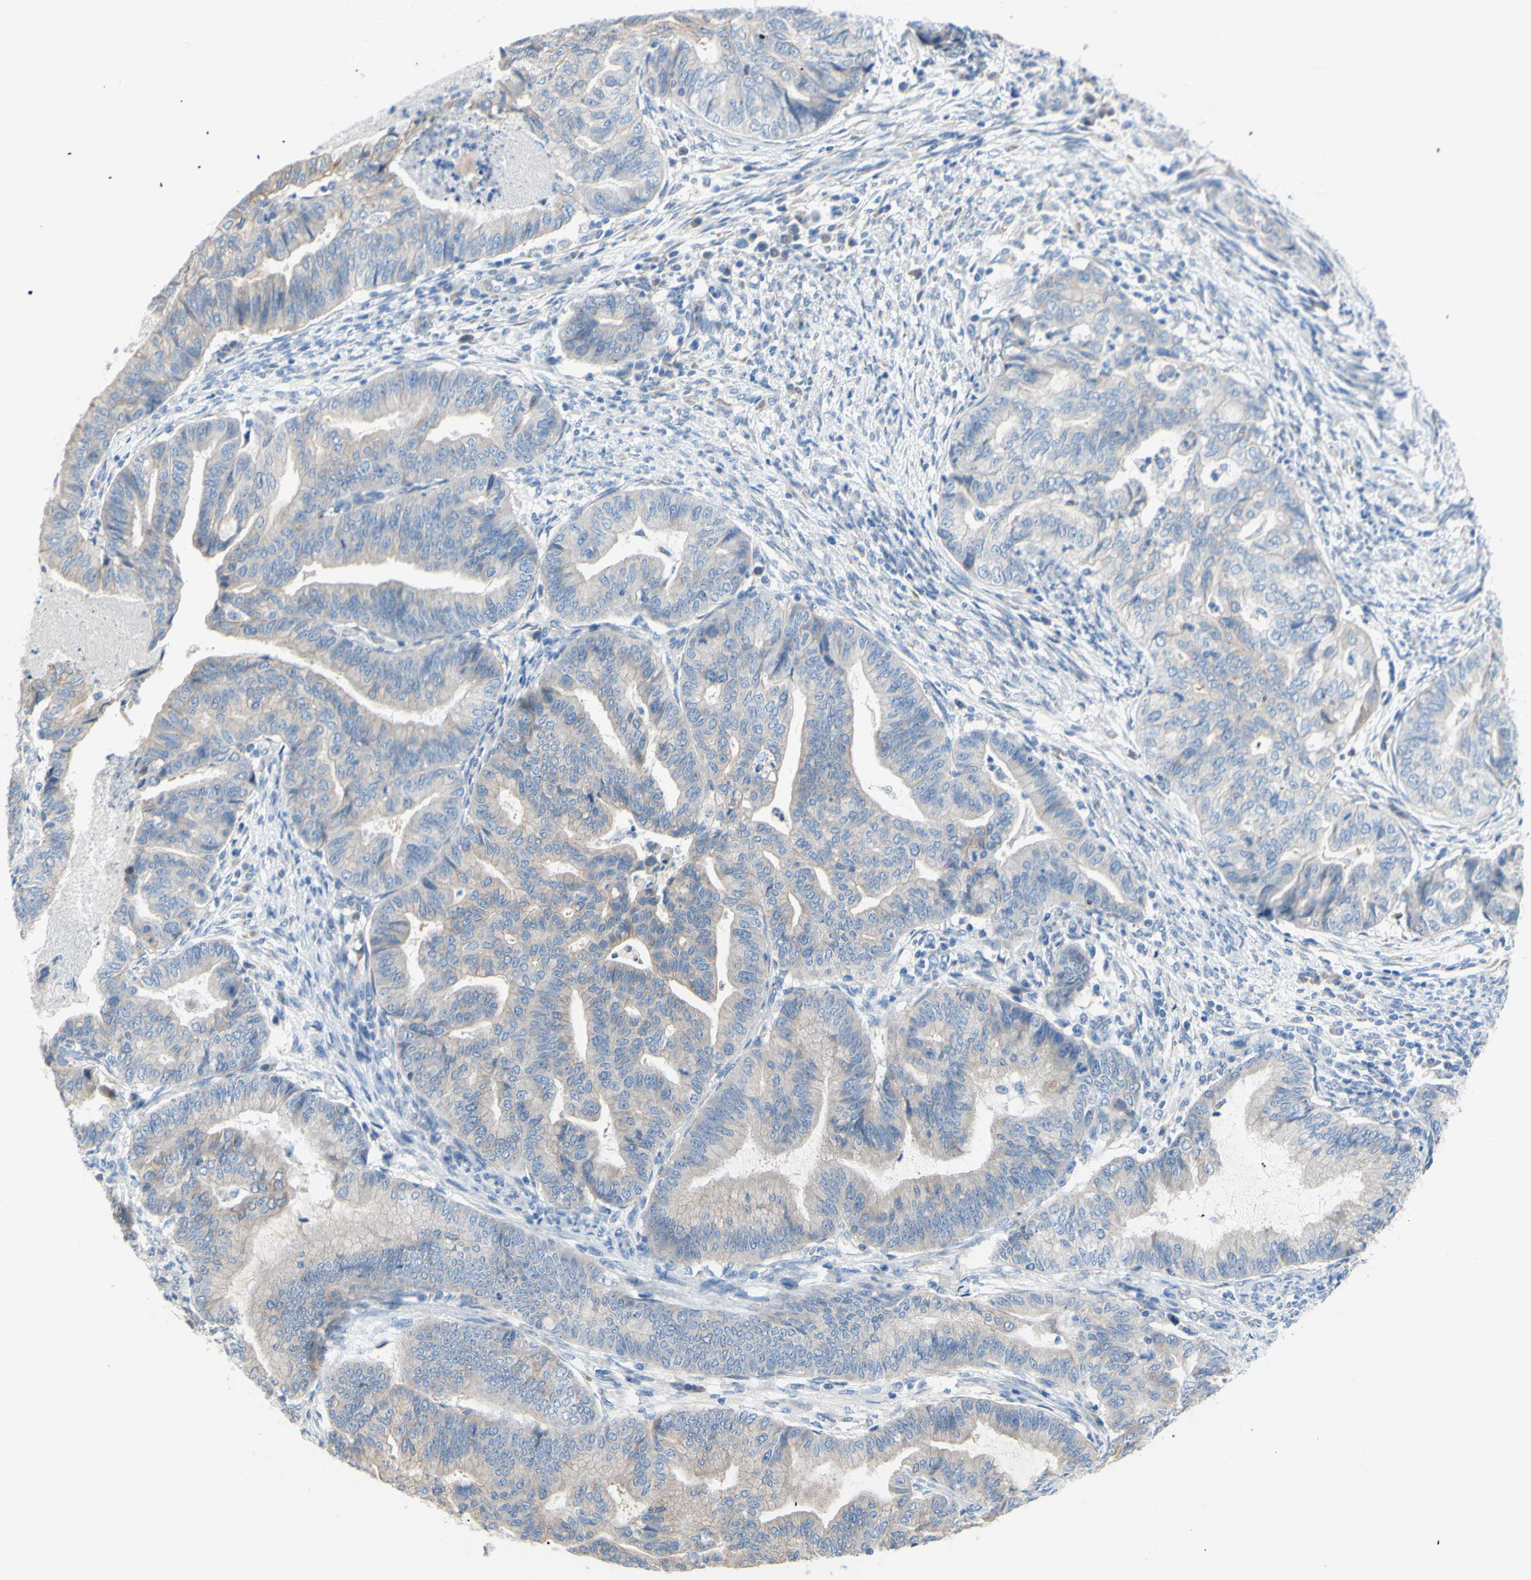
{"staining": {"intensity": "negative", "quantity": "none", "location": "none"}, "tissue": "endometrial cancer", "cell_type": "Tumor cells", "image_type": "cancer", "snomed": [{"axis": "morphology", "description": "Adenocarcinoma, NOS"}, {"axis": "topography", "description": "Endometrium"}], "caption": "IHC of human endometrial cancer (adenocarcinoma) reveals no positivity in tumor cells. The staining was performed using DAB (3,3'-diaminobenzidine) to visualize the protein expression in brown, while the nuclei were stained in blue with hematoxylin (Magnification: 20x).", "gene": "TMIGD2", "patient": {"sex": "female", "age": 79}}